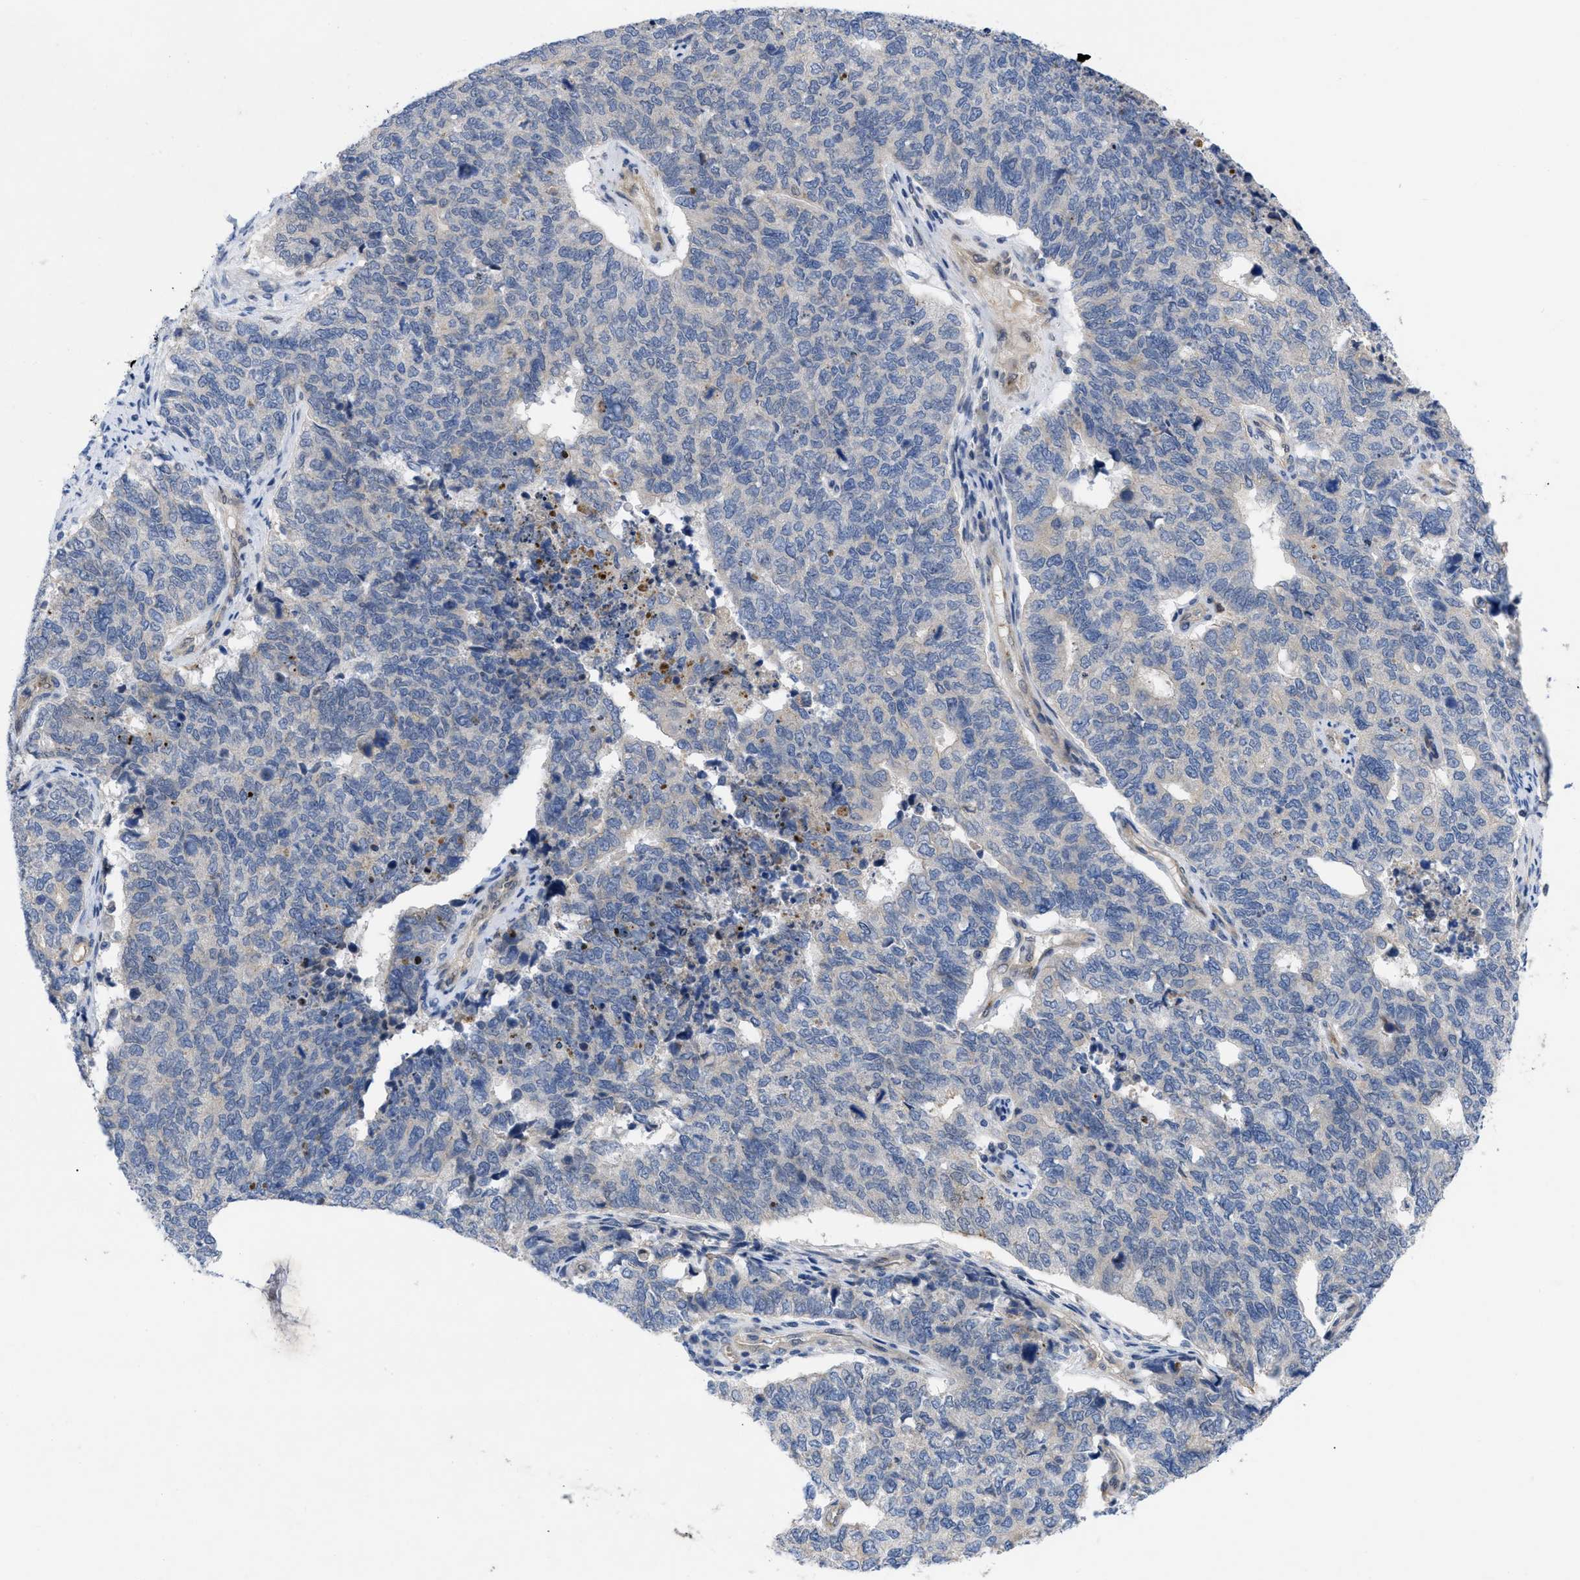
{"staining": {"intensity": "negative", "quantity": "none", "location": "none"}, "tissue": "cervical cancer", "cell_type": "Tumor cells", "image_type": "cancer", "snomed": [{"axis": "morphology", "description": "Squamous cell carcinoma, NOS"}, {"axis": "topography", "description": "Cervix"}], "caption": "This is a histopathology image of IHC staining of cervical cancer, which shows no expression in tumor cells. (DAB IHC visualized using brightfield microscopy, high magnification).", "gene": "NDEL1", "patient": {"sex": "female", "age": 63}}